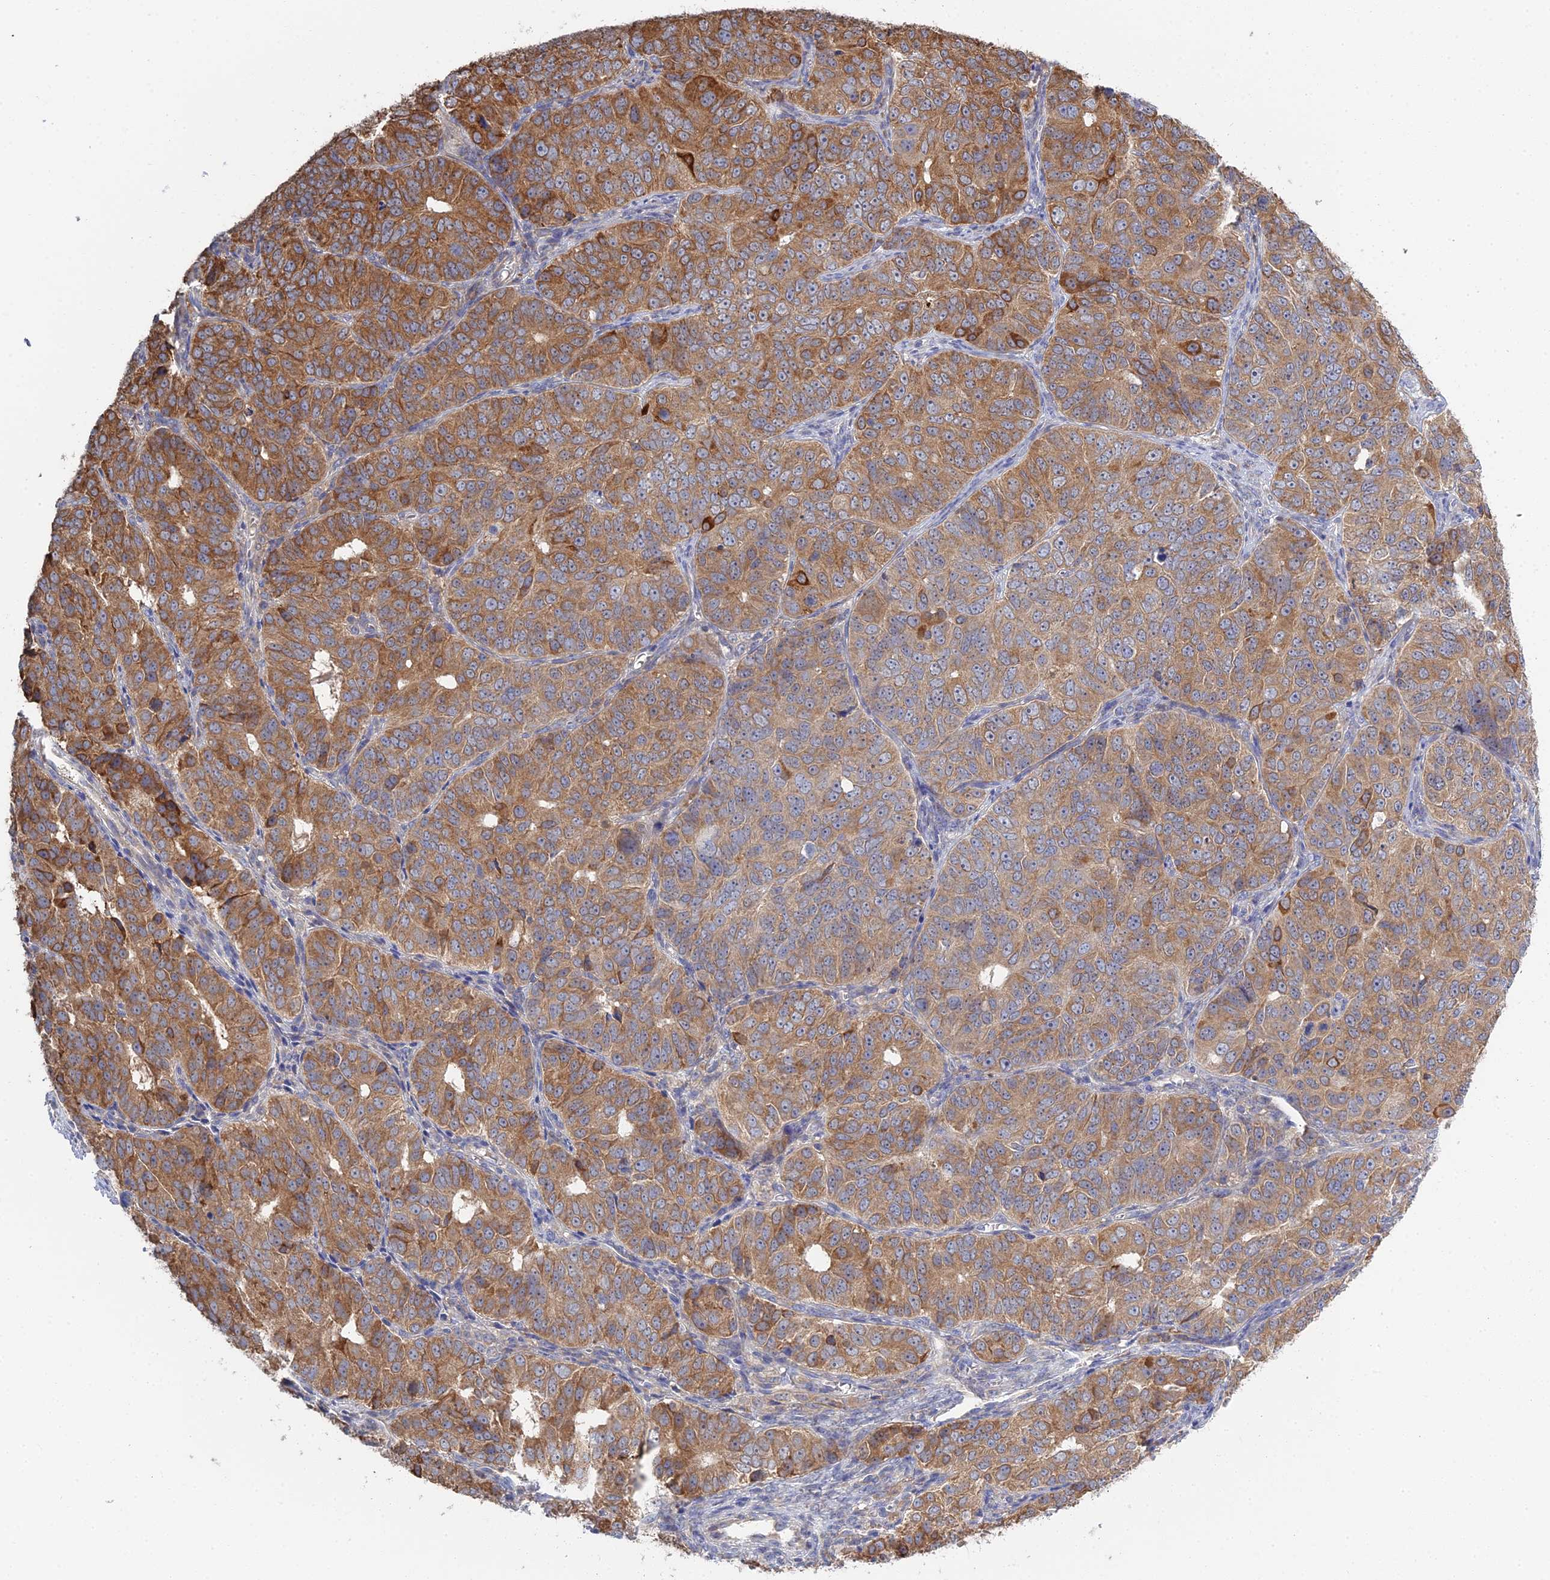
{"staining": {"intensity": "moderate", "quantity": ">75%", "location": "cytoplasmic/membranous"}, "tissue": "ovarian cancer", "cell_type": "Tumor cells", "image_type": "cancer", "snomed": [{"axis": "morphology", "description": "Carcinoma, endometroid"}, {"axis": "topography", "description": "Ovary"}], "caption": "Endometroid carcinoma (ovarian) was stained to show a protein in brown. There is medium levels of moderate cytoplasmic/membranous staining in about >75% of tumor cells. Immunohistochemistry (ihc) stains the protein of interest in brown and the nuclei are stained blue.", "gene": "TRAPPC6A", "patient": {"sex": "female", "age": 51}}